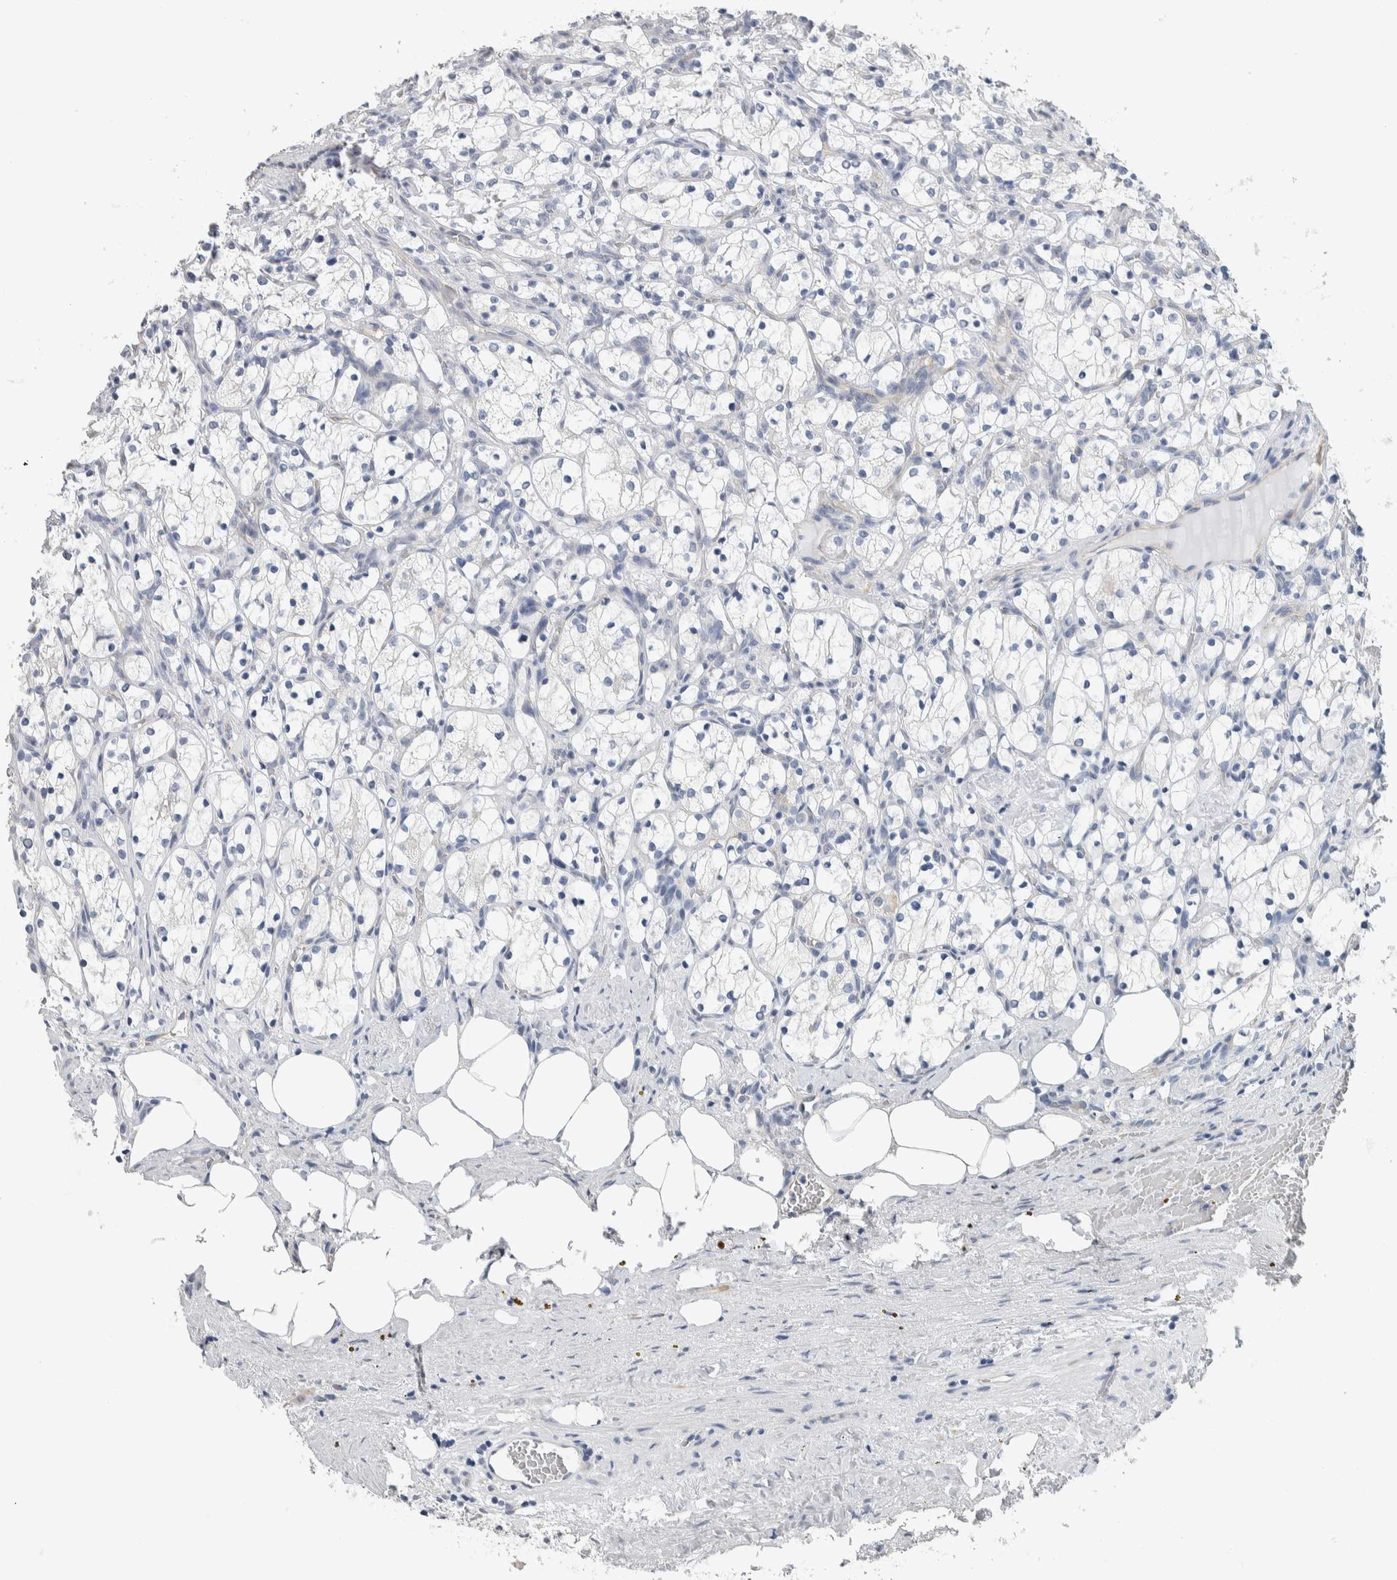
{"staining": {"intensity": "negative", "quantity": "none", "location": "none"}, "tissue": "renal cancer", "cell_type": "Tumor cells", "image_type": "cancer", "snomed": [{"axis": "morphology", "description": "Adenocarcinoma, NOS"}, {"axis": "topography", "description": "Kidney"}], "caption": "An immunohistochemistry (IHC) image of renal cancer (adenocarcinoma) is shown. There is no staining in tumor cells of renal cancer (adenocarcinoma).", "gene": "NEFM", "patient": {"sex": "female", "age": 69}}